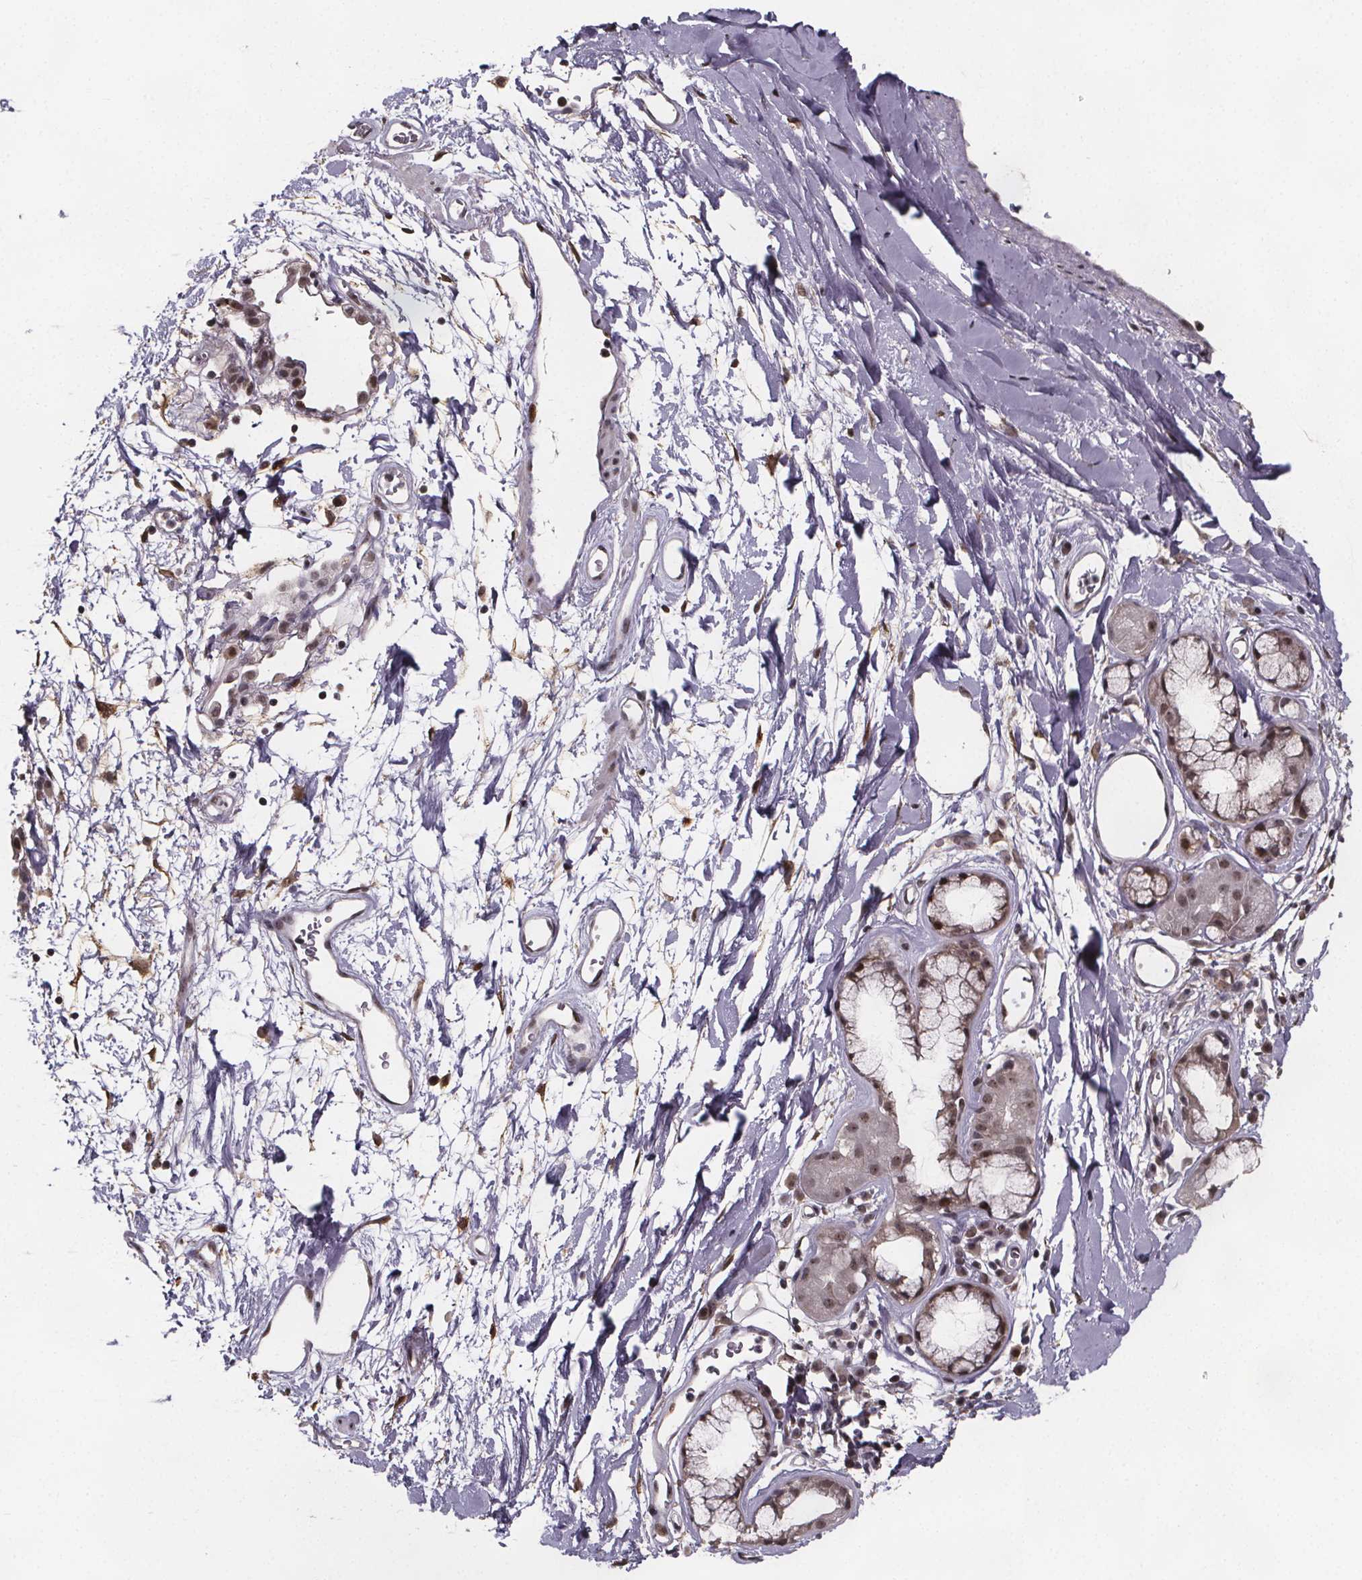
{"staining": {"intensity": "negative", "quantity": "none", "location": "none"}, "tissue": "adipose tissue", "cell_type": "Adipocytes", "image_type": "normal", "snomed": [{"axis": "morphology", "description": "Normal tissue, NOS"}, {"axis": "topography", "description": "Cartilage tissue"}, {"axis": "topography", "description": "Bronchus"}], "caption": "Immunohistochemistry (IHC) photomicrograph of normal adipose tissue stained for a protein (brown), which exhibits no staining in adipocytes.", "gene": "U2SURP", "patient": {"sex": "male", "age": 58}}